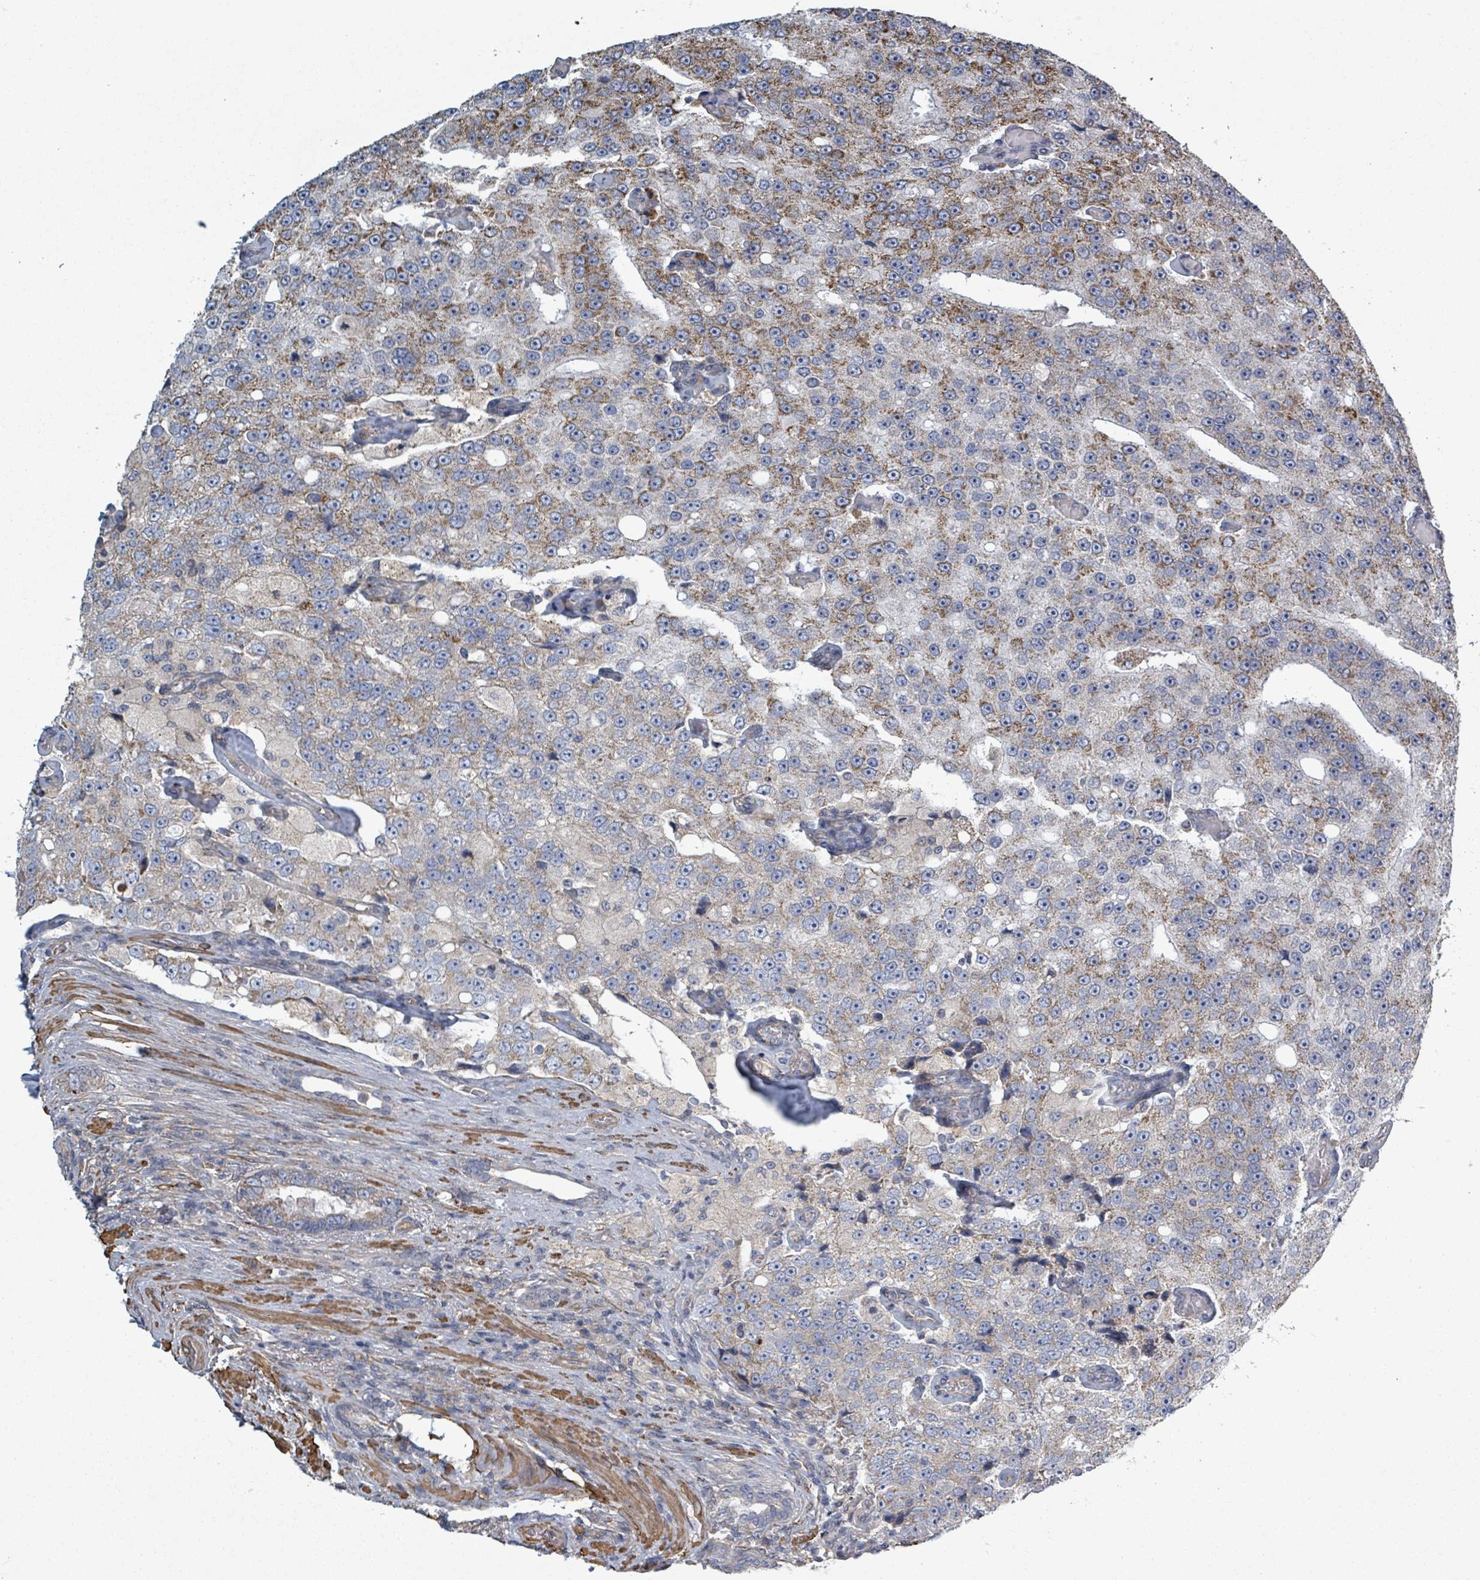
{"staining": {"intensity": "moderate", "quantity": "25%-75%", "location": "cytoplasmic/membranous"}, "tissue": "prostate cancer", "cell_type": "Tumor cells", "image_type": "cancer", "snomed": [{"axis": "morphology", "description": "Adenocarcinoma, High grade"}, {"axis": "topography", "description": "Prostate"}], "caption": "A photomicrograph showing moderate cytoplasmic/membranous positivity in about 25%-75% of tumor cells in prostate high-grade adenocarcinoma, as visualized by brown immunohistochemical staining.", "gene": "ADCK1", "patient": {"sex": "male", "age": 70}}